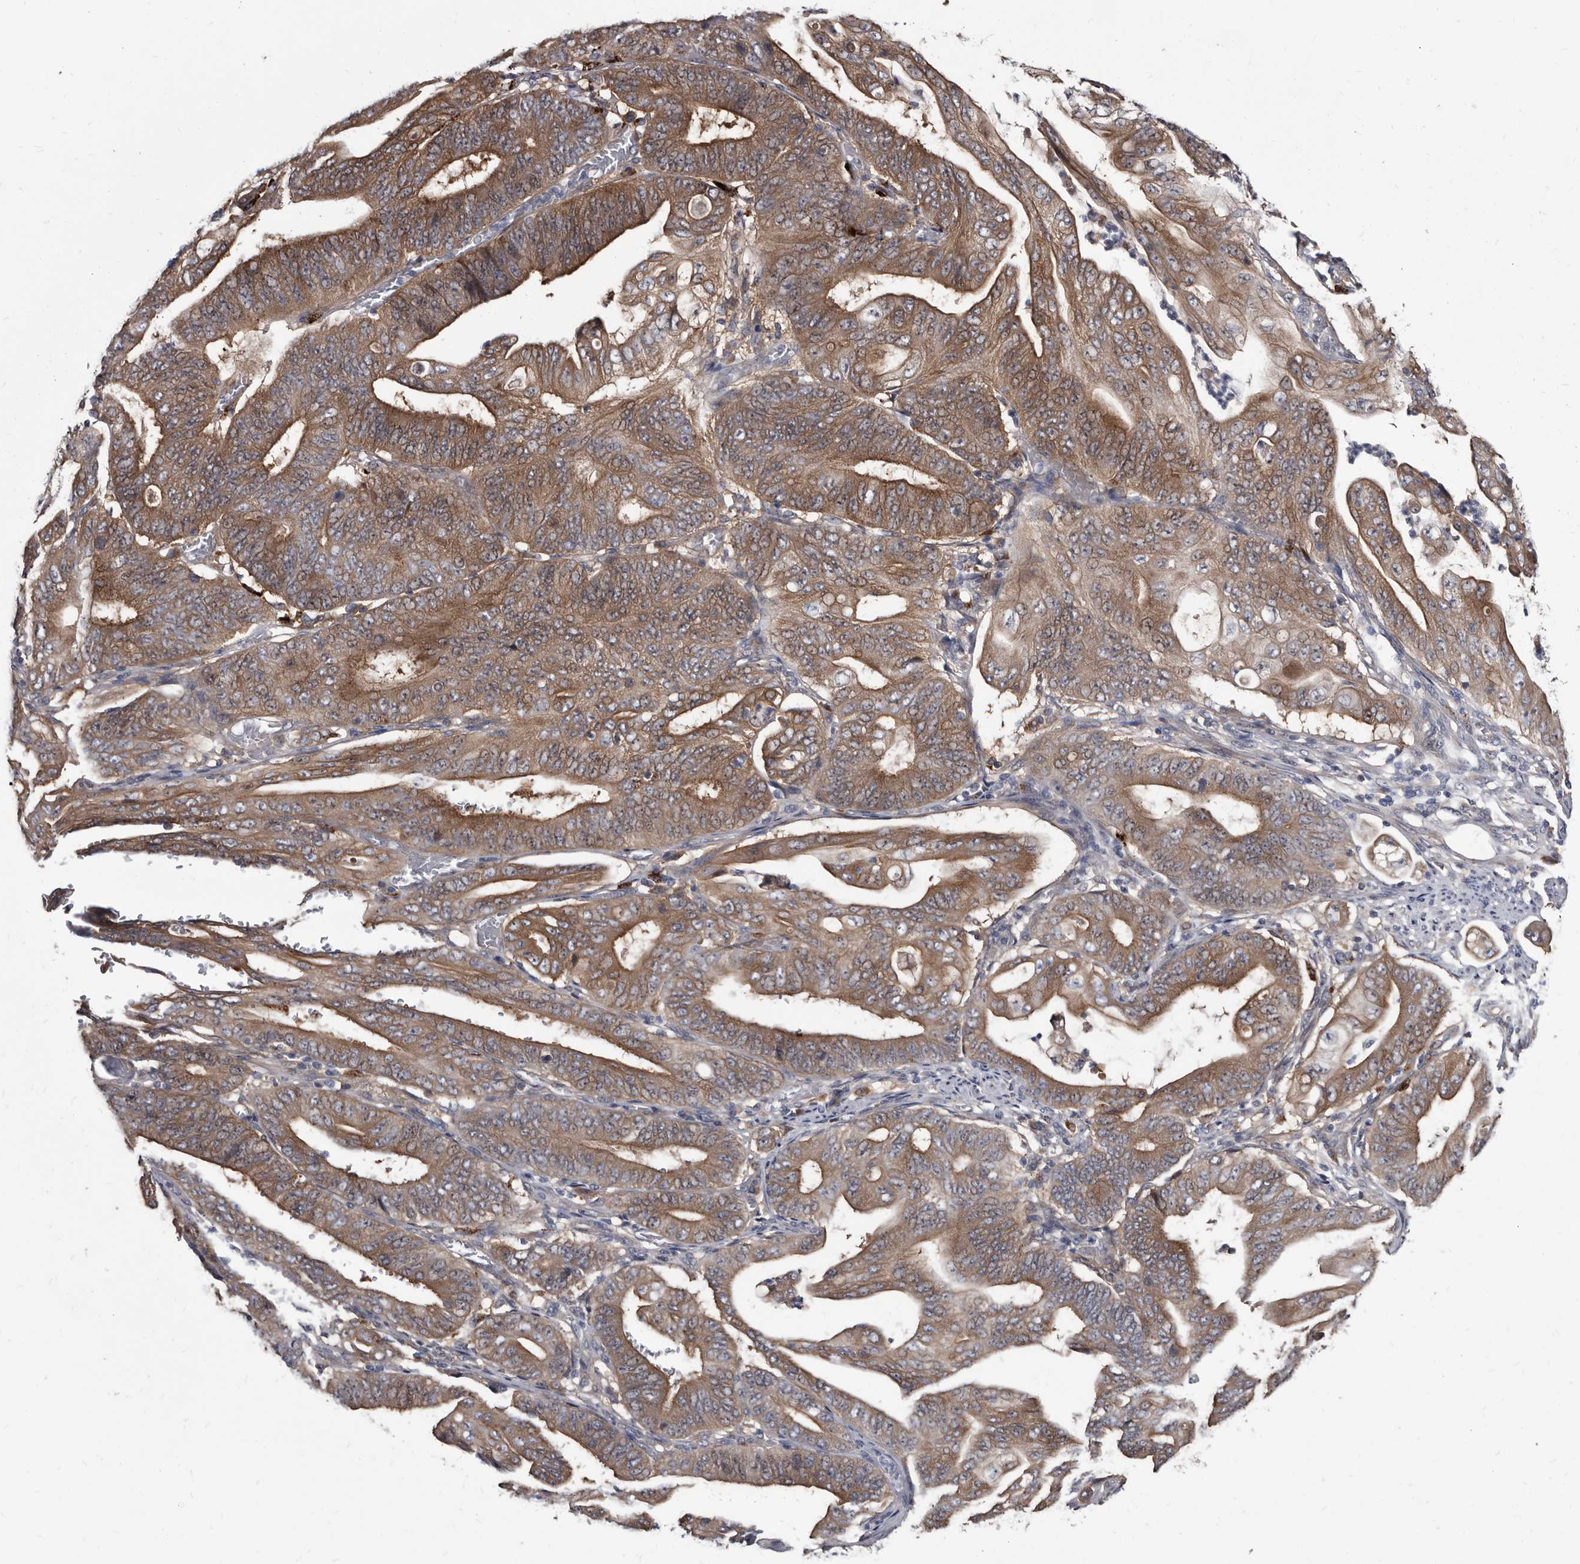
{"staining": {"intensity": "moderate", "quantity": ">75%", "location": "cytoplasmic/membranous"}, "tissue": "stomach cancer", "cell_type": "Tumor cells", "image_type": "cancer", "snomed": [{"axis": "morphology", "description": "Adenocarcinoma, NOS"}, {"axis": "topography", "description": "Stomach"}], "caption": "DAB (3,3'-diaminobenzidine) immunohistochemical staining of human stomach adenocarcinoma exhibits moderate cytoplasmic/membranous protein staining in about >75% of tumor cells. The protein is shown in brown color, while the nuclei are stained blue.", "gene": "ABCF2", "patient": {"sex": "female", "age": 73}}